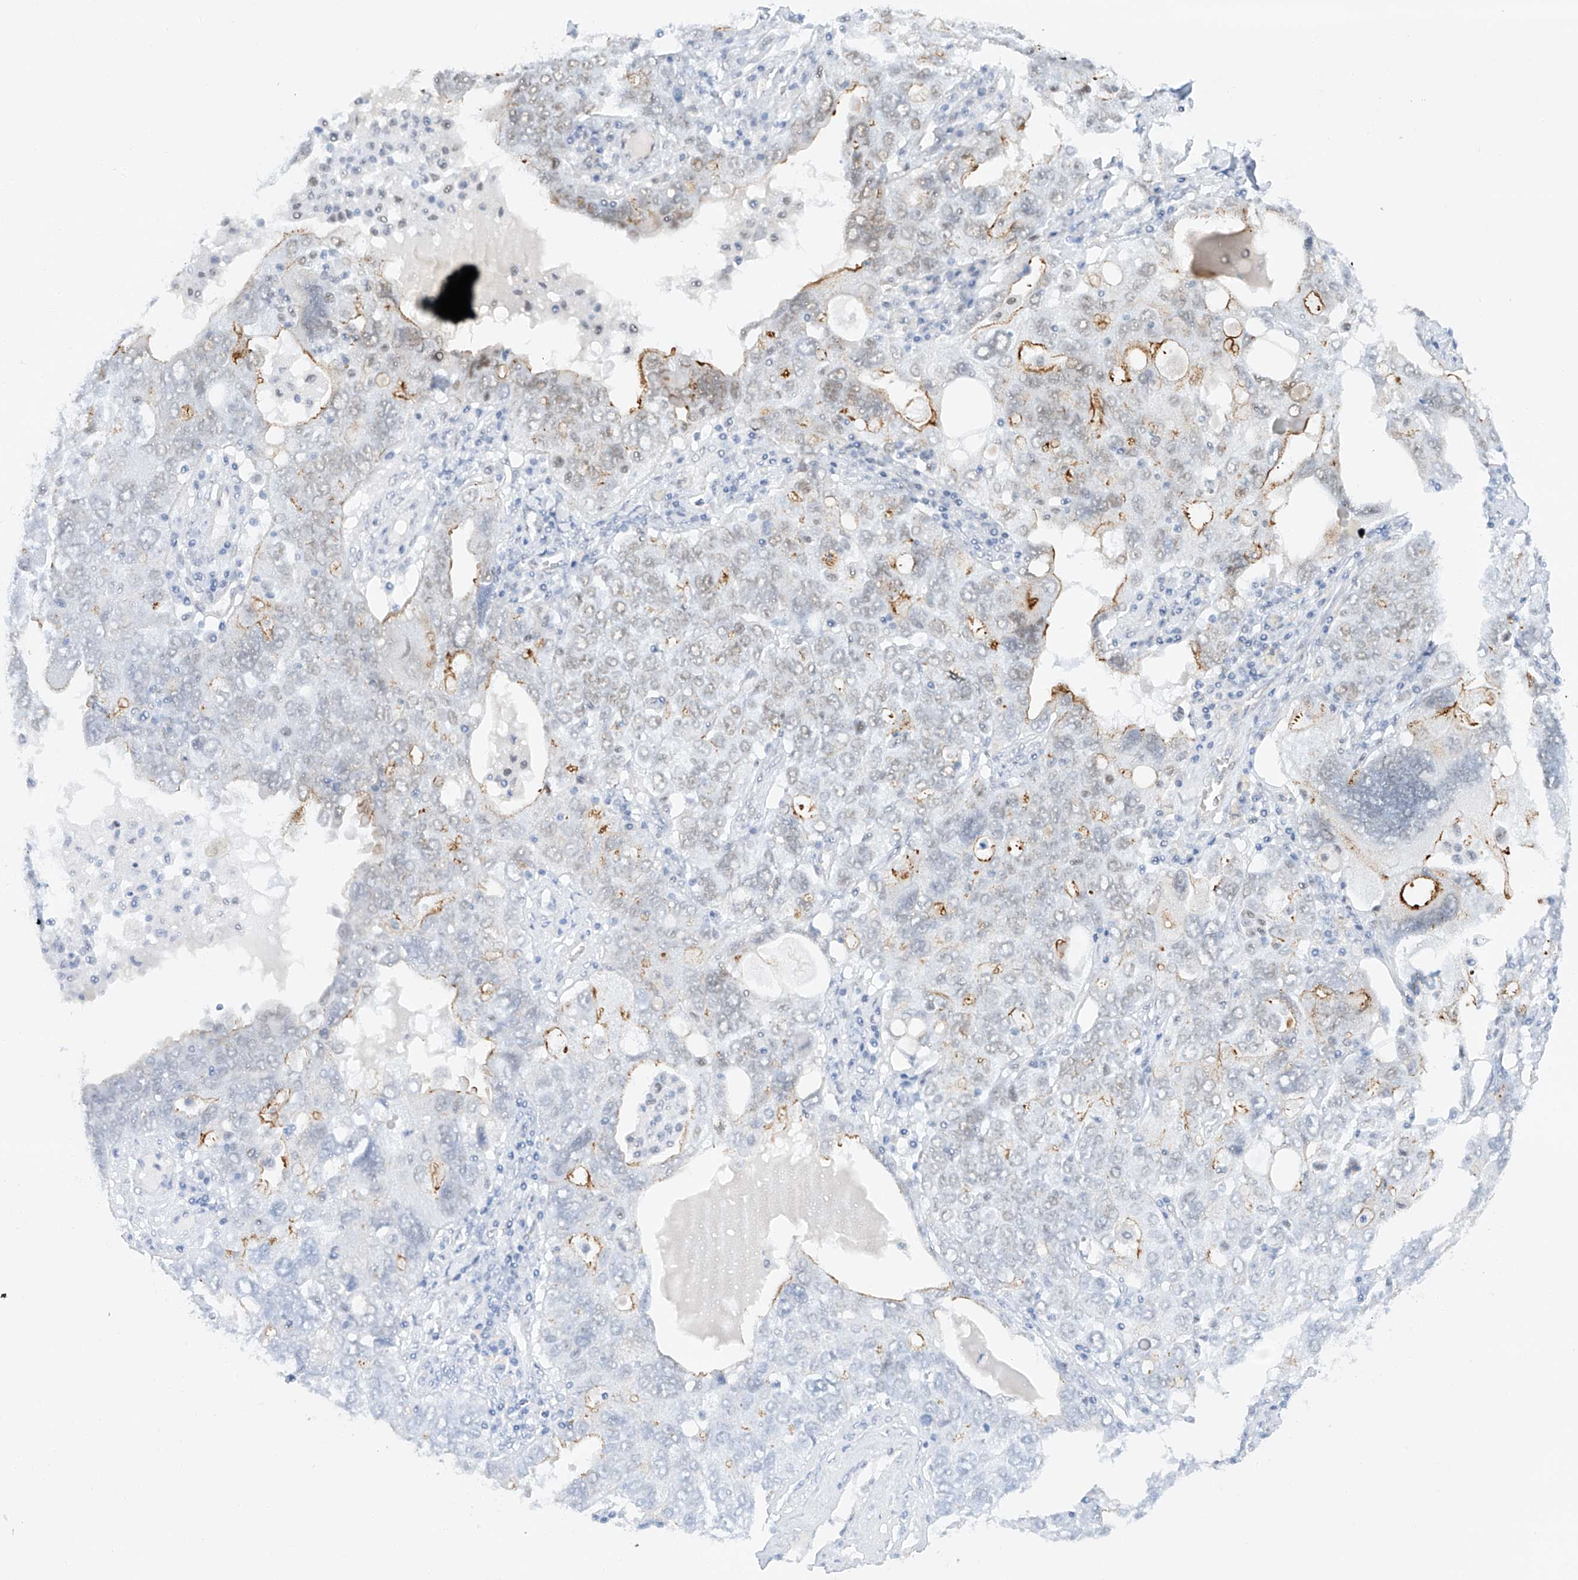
{"staining": {"intensity": "moderate", "quantity": "<25%", "location": "cytoplasmic/membranous"}, "tissue": "ovarian cancer", "cell_type": "Tumor cells", "image_type": "cancer", "snomed": [{"axis": "morphology", "description": "Carcinoma, endometroid"}, {"axis": "topography", "description": "Ovary"}], "caption": "Human ovarian cancer stained with a brown dye reveals moderate cytoplasmic/membranous positive staining in approximately <25% of tumor cells.", "gene": "POGK", "patient": {"sex": "female", "age": 62}}